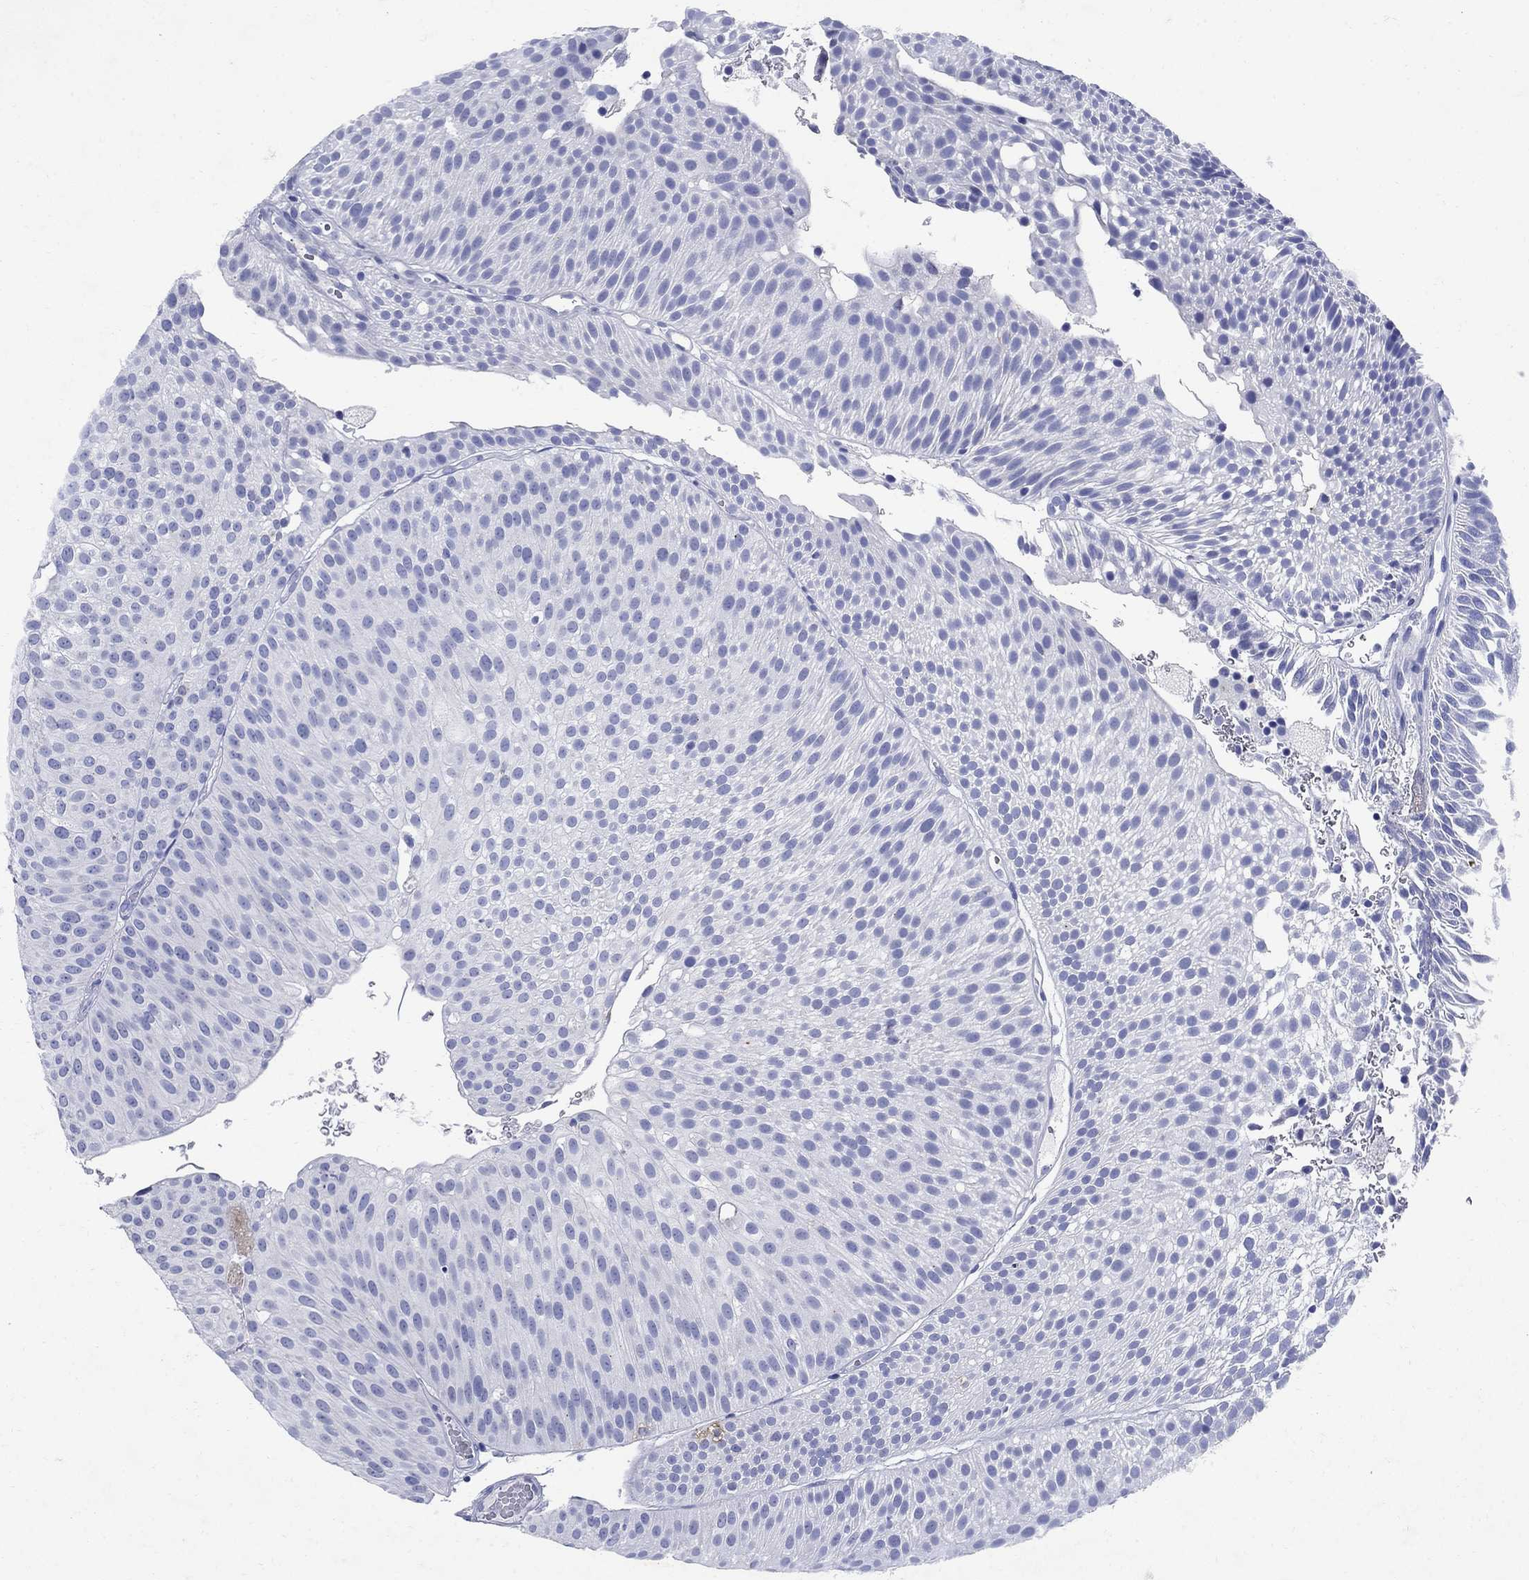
{"staining": {"intensity": "negative", "quantity": "none", "location": "none"}, "tissue": "urothelial cancer", "cell_type": "Tumor cells", "image_type": "cancer", "snomed": [{"axis": "morphology", "description": "Urothelial carcinoma, Low grade"}, {"axis": "topography", "description": "Urinary bladder"}], "caption": "This is an IHC image of urothelial carcinoma (low-grade). There is no expression in tumor cells.", "gene": "CD1A", "patient": {"sex": "male", "age": 65}}